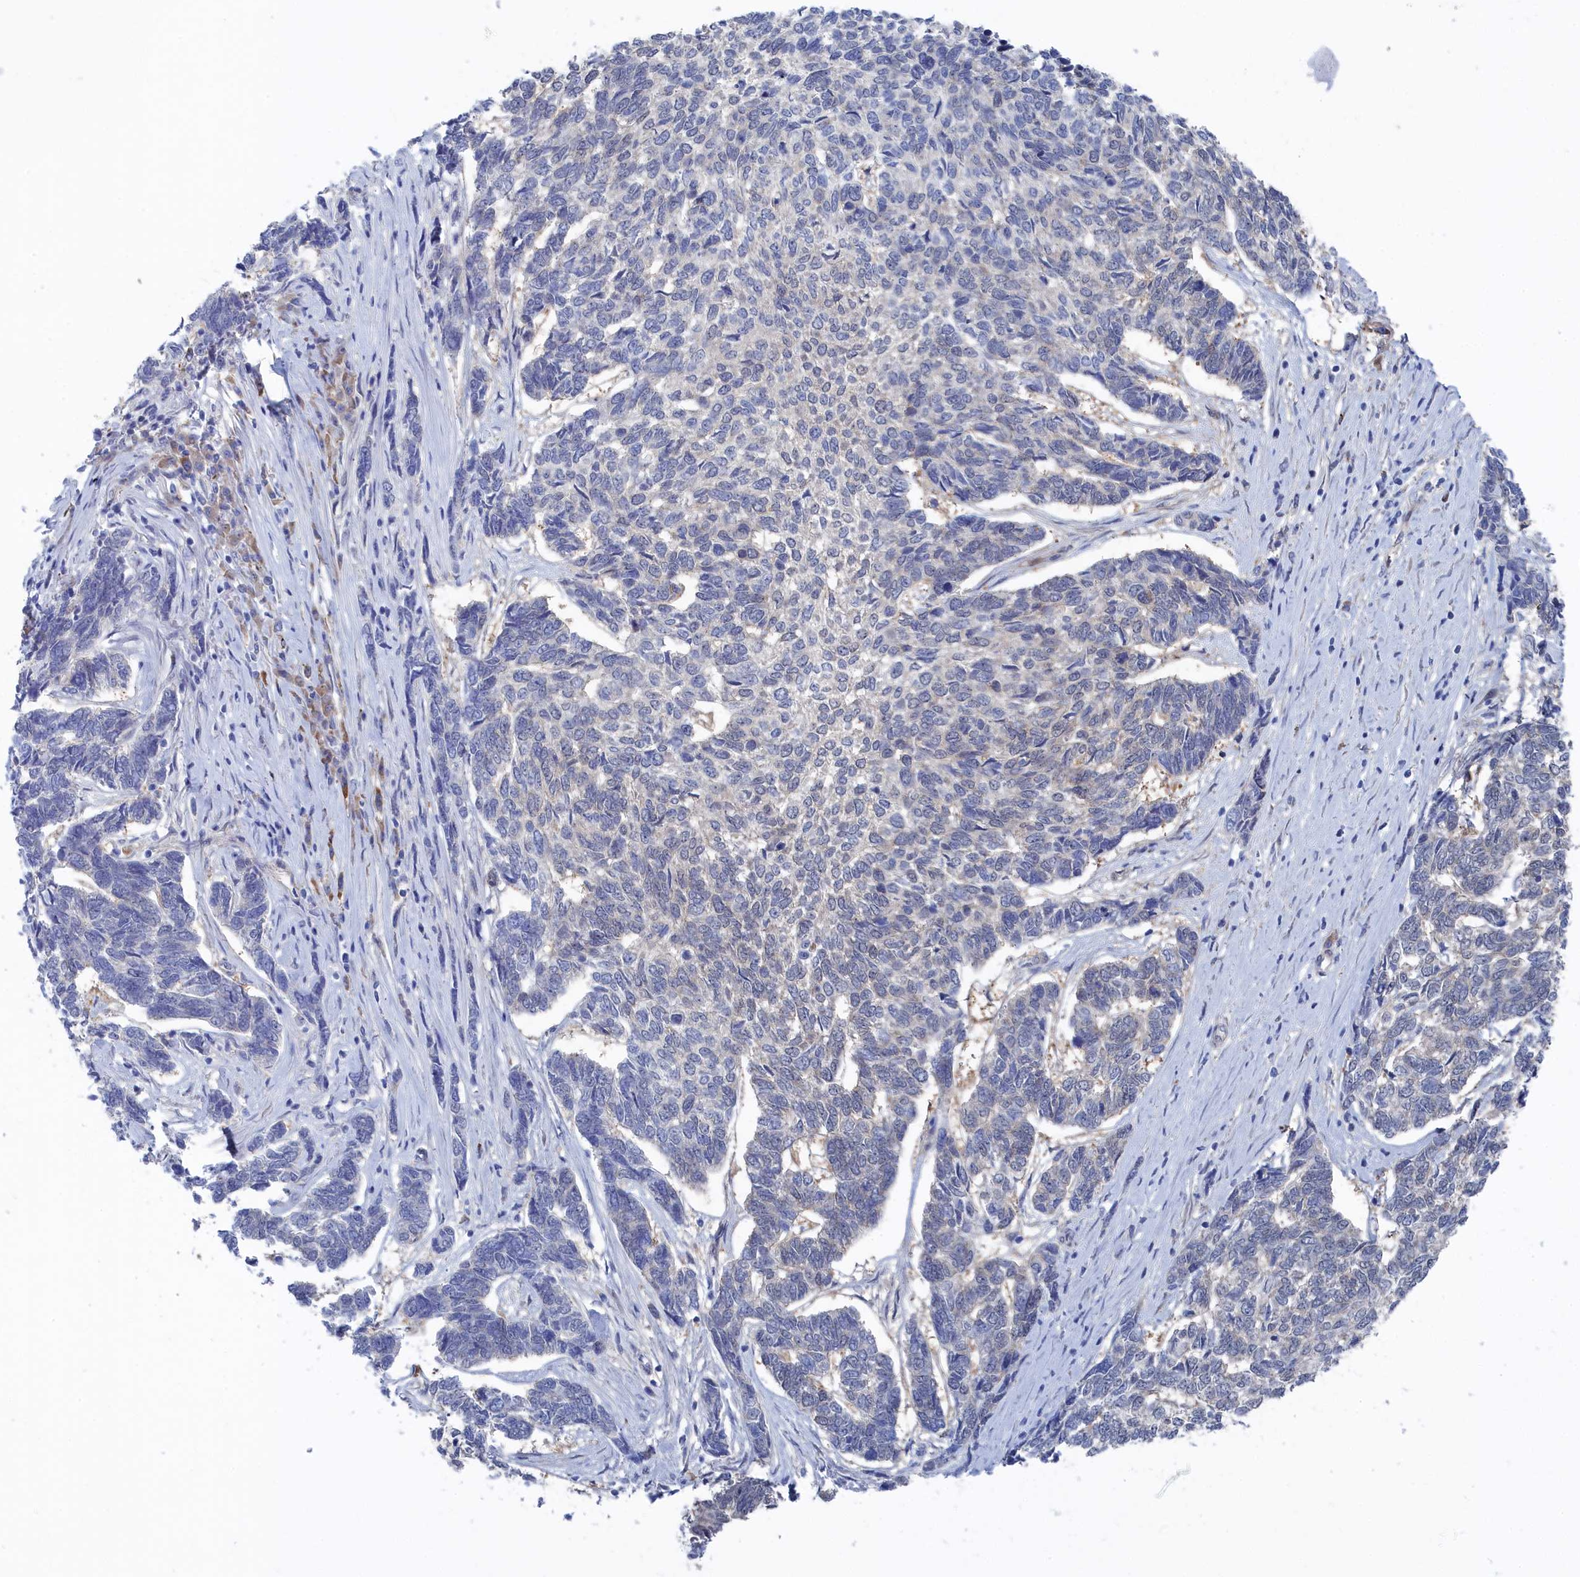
{"staining": {"intensity": "negative", "quantity": "none", "location": "none"}, "tissue": "skin cancer", "cell_type": "Tumor cells", "image_type": "cancer", "snomed": [{"axis": "morphology", "description": "Basal cell carcinoma"}, {"axis": "topography", "description": "Skin"}], "caption": "Photomicrograph shows no protein expression in tumor cells of basal cell carcinoma (skin) tissue. (DAB (3,3'-diaminobenzidine) IHC visualized using brightfield microscopy, high magnification).", "gene": "IRGQ", "patient": {"sex": "female", "age": 65}}